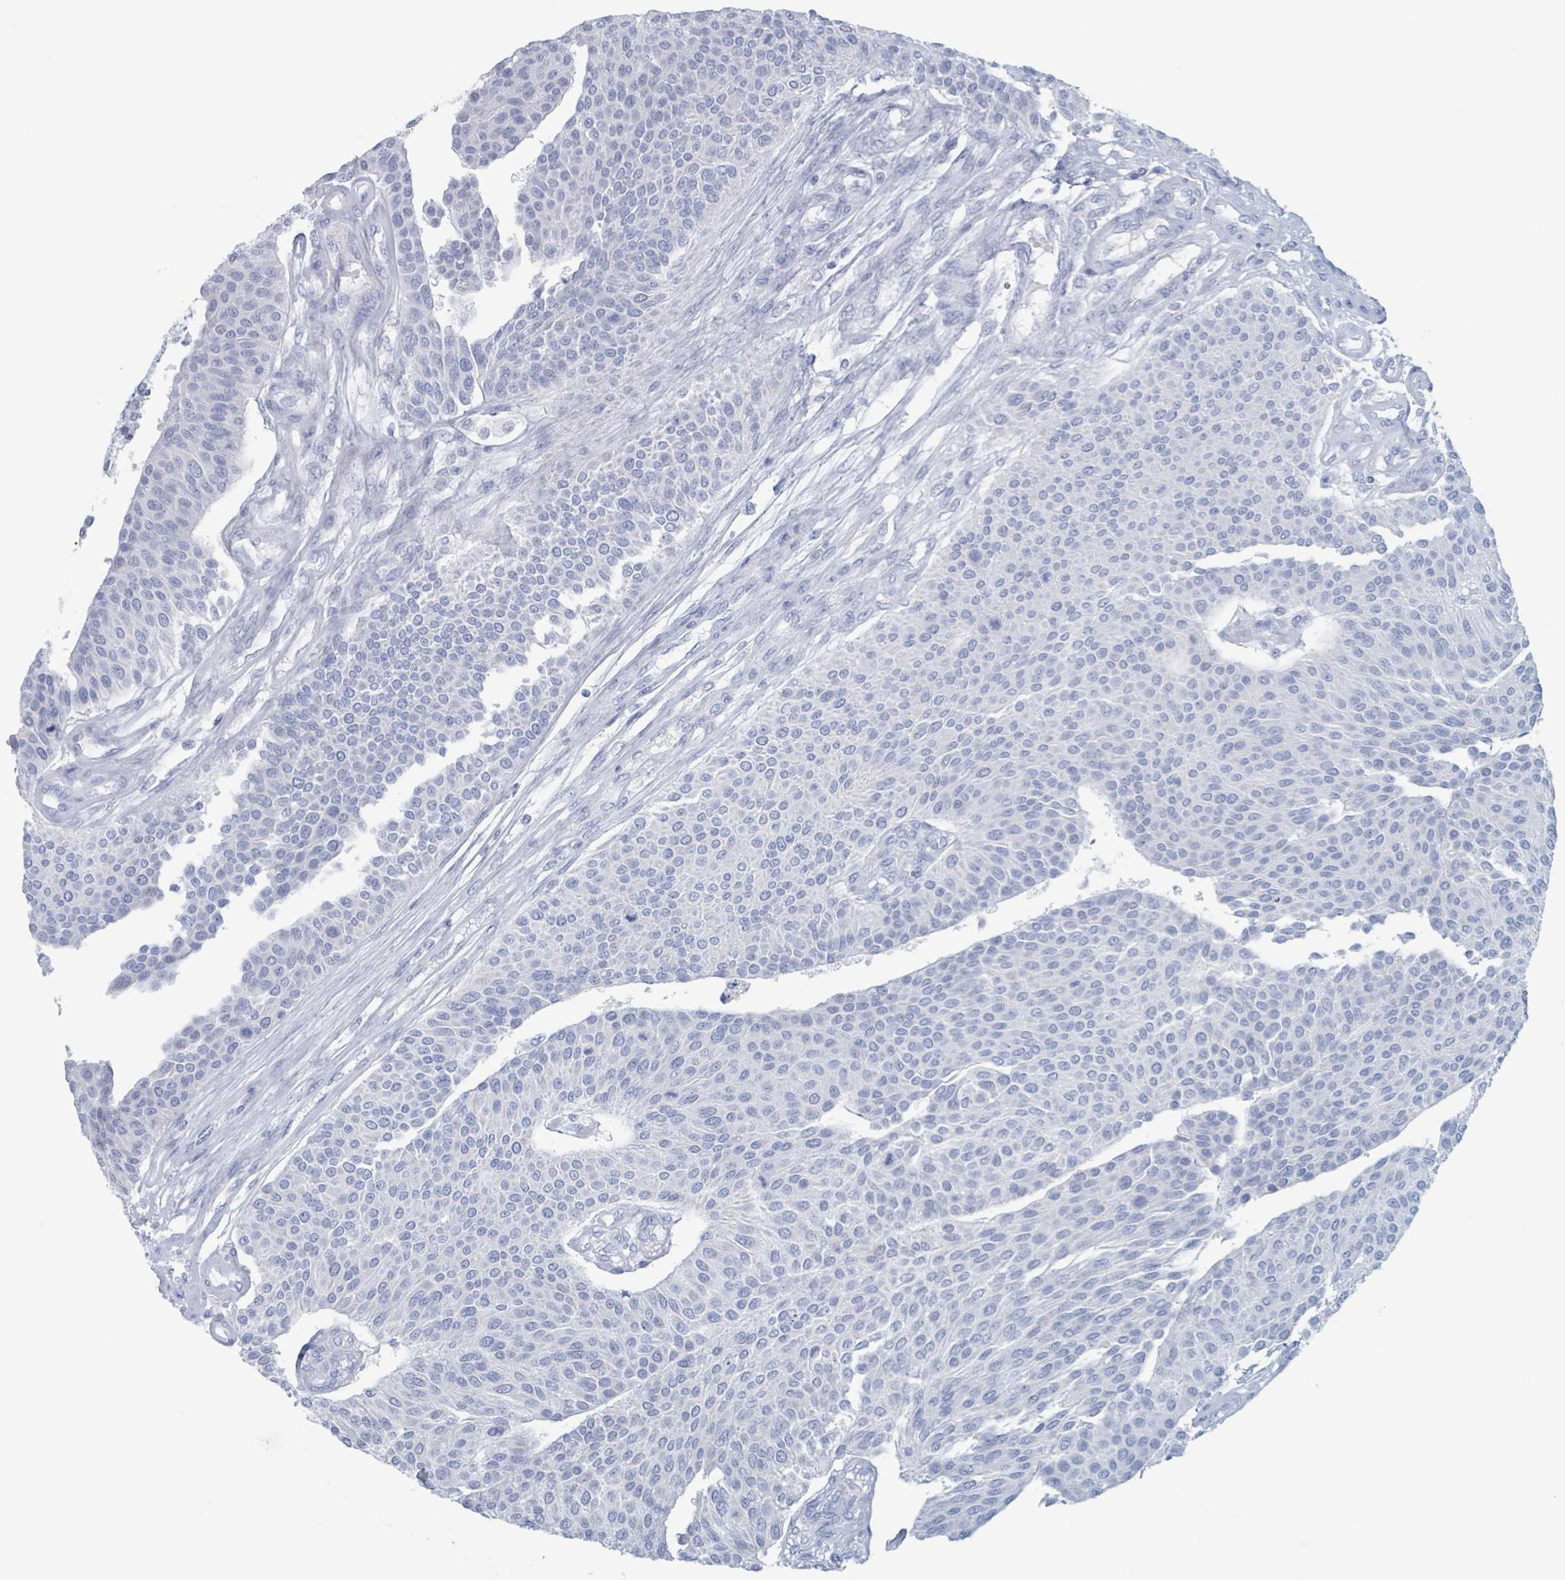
{"staining": {"intensity": "negative", "quantity": "none", "location": "none"}, "tissue": "urothelial cancer", "cell_type": "Tumor cells", "image_type": "cancer", "snomed": [{"axis": "morphology", "description": "Urothelial carcinoma, NOS"}, {"axis": "topography", "description": "Urinary bladder"}], "caption": "Tumor cells are negative for protein expression in human urothelial cancer.", "gene": "KLK4", "patient": {"sex": "male", "age": 55}}